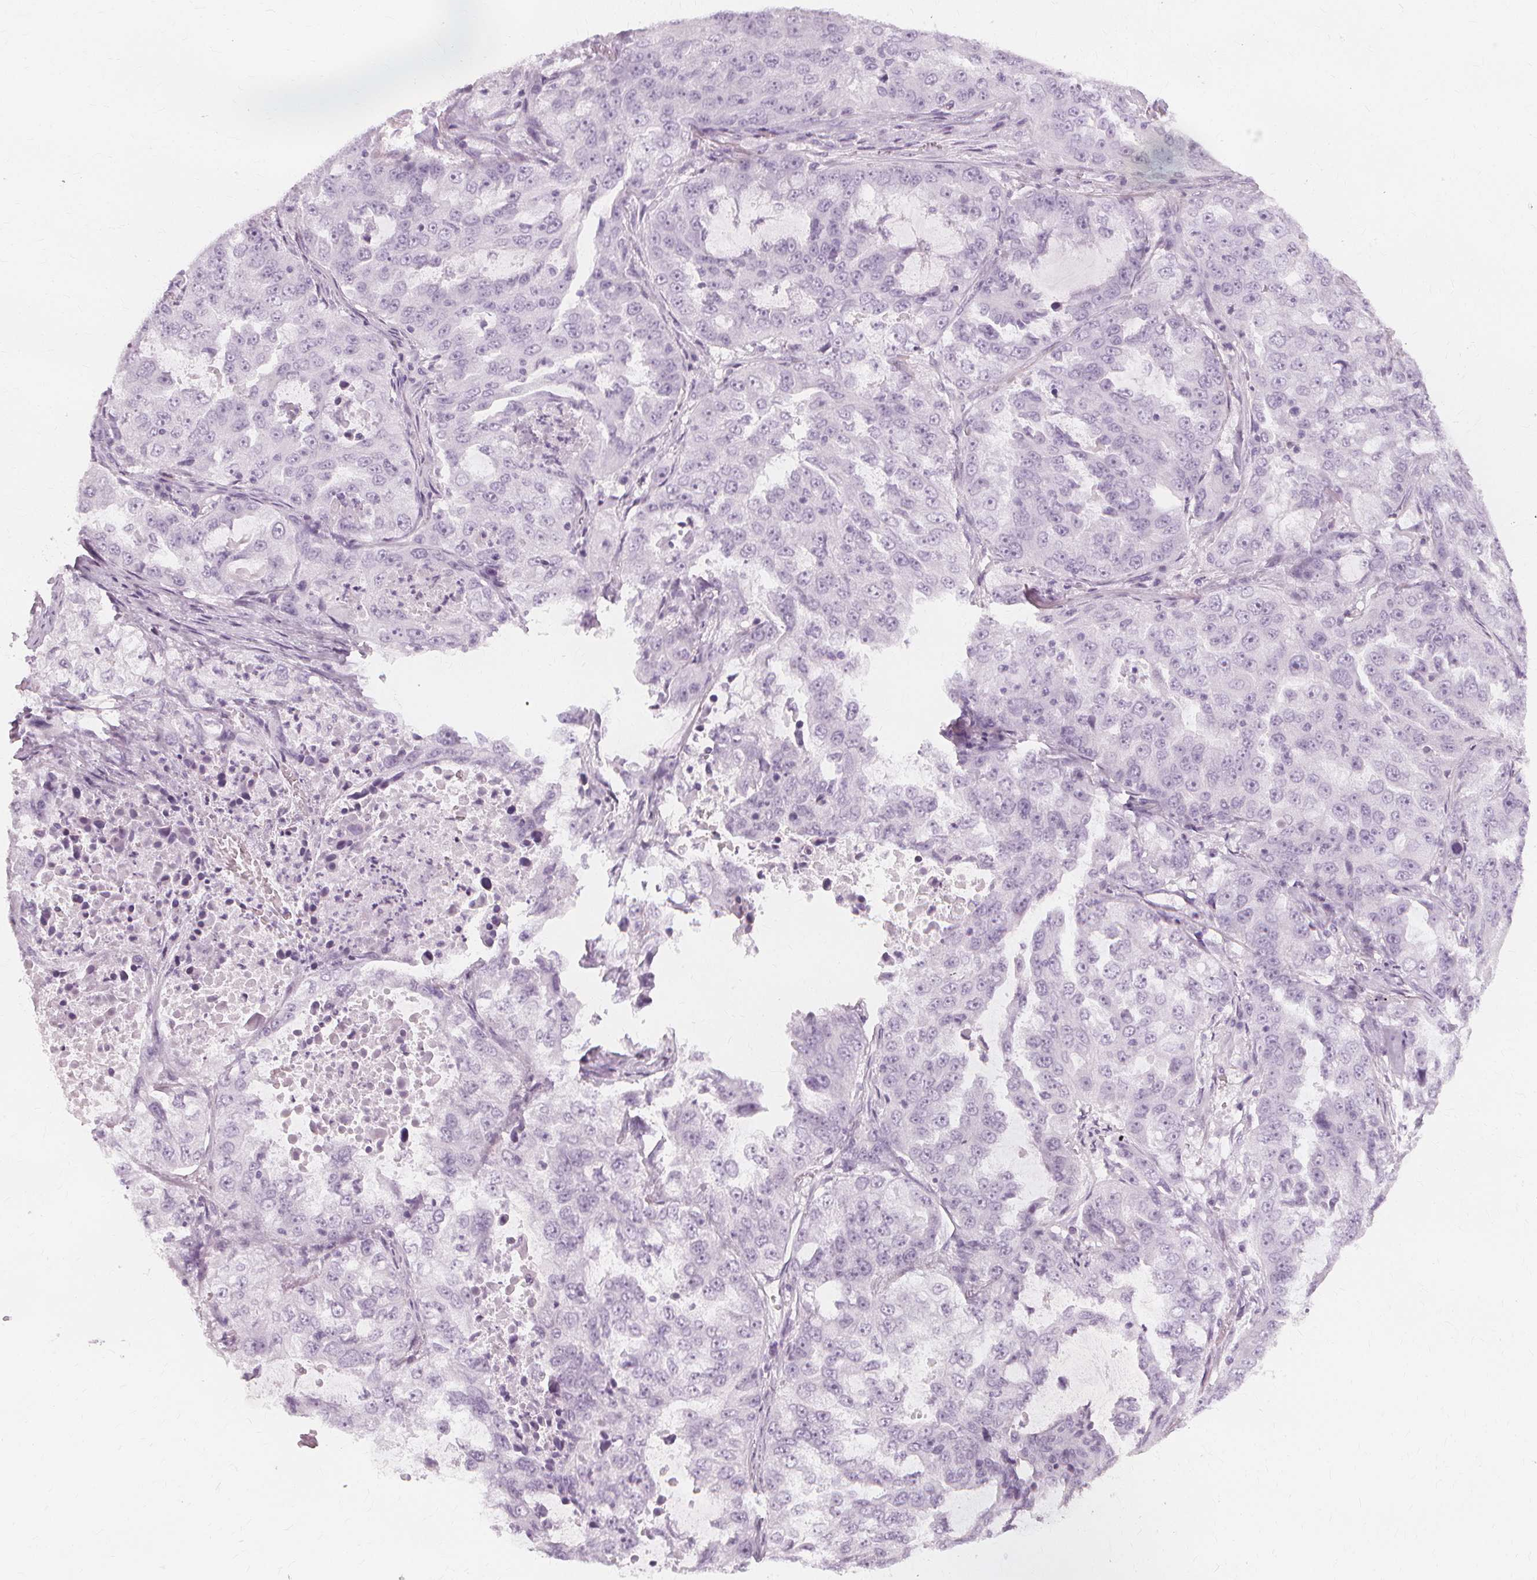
{"staining": {"intensity": "negative", "quantity": "none", "location": "none"}, "tissue": "lung cancer", "cell_type": "Tumor cells", "image_type": "cancer", "snomed": [{"axis": "morphology", "description": "Adenocarcinoma, NOS"}, {"axis": "topography", "description": "Lung"}], "caption": "Lung adenocarcinoma was stained to show a protein in brown. There is no significant staining in tumor cells.", "gene": "TFF1", "patient": {"sex": "female", "age": 61}}